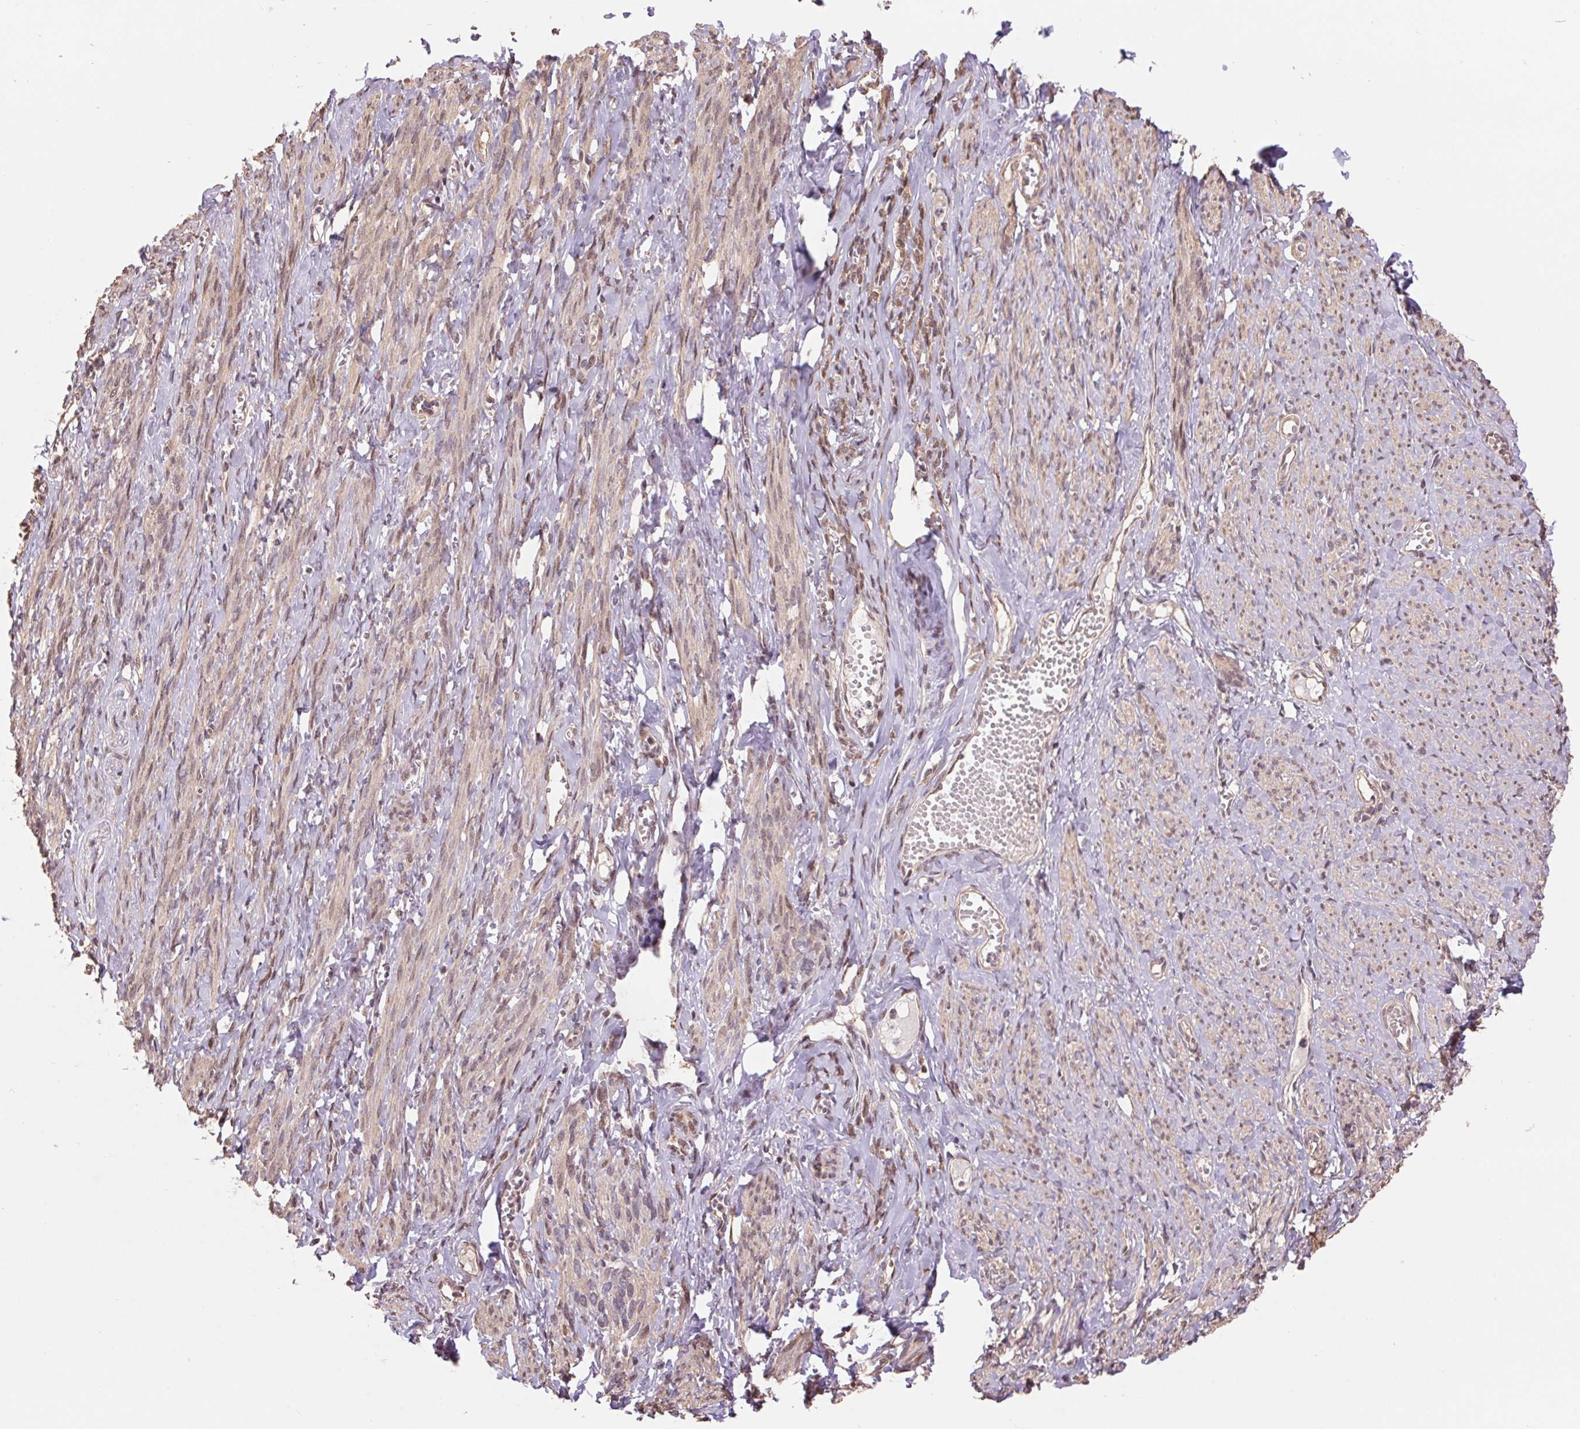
{"staining": {"intensity": "weak", "quantity": ">75%", "location": "cytoplasmic/membranous,nuclear"}, "tissue": "smooth muscle", "cell_type": "Smooth muscle cells", "image_type": "normal", "snomed": [{"axis": "morphology", "description": "Normal tissue, NOS"}, {"axis": "topography", "description": "Smooth muscle"}], "caption": "Protein staining of benign smooth muscle displays weak cytoplasmic/membranous,nuclear positivity in about >75% of smooth muscle cells.", "gene": "CUTA", "patient": {"sex": "female", "age": 65}}